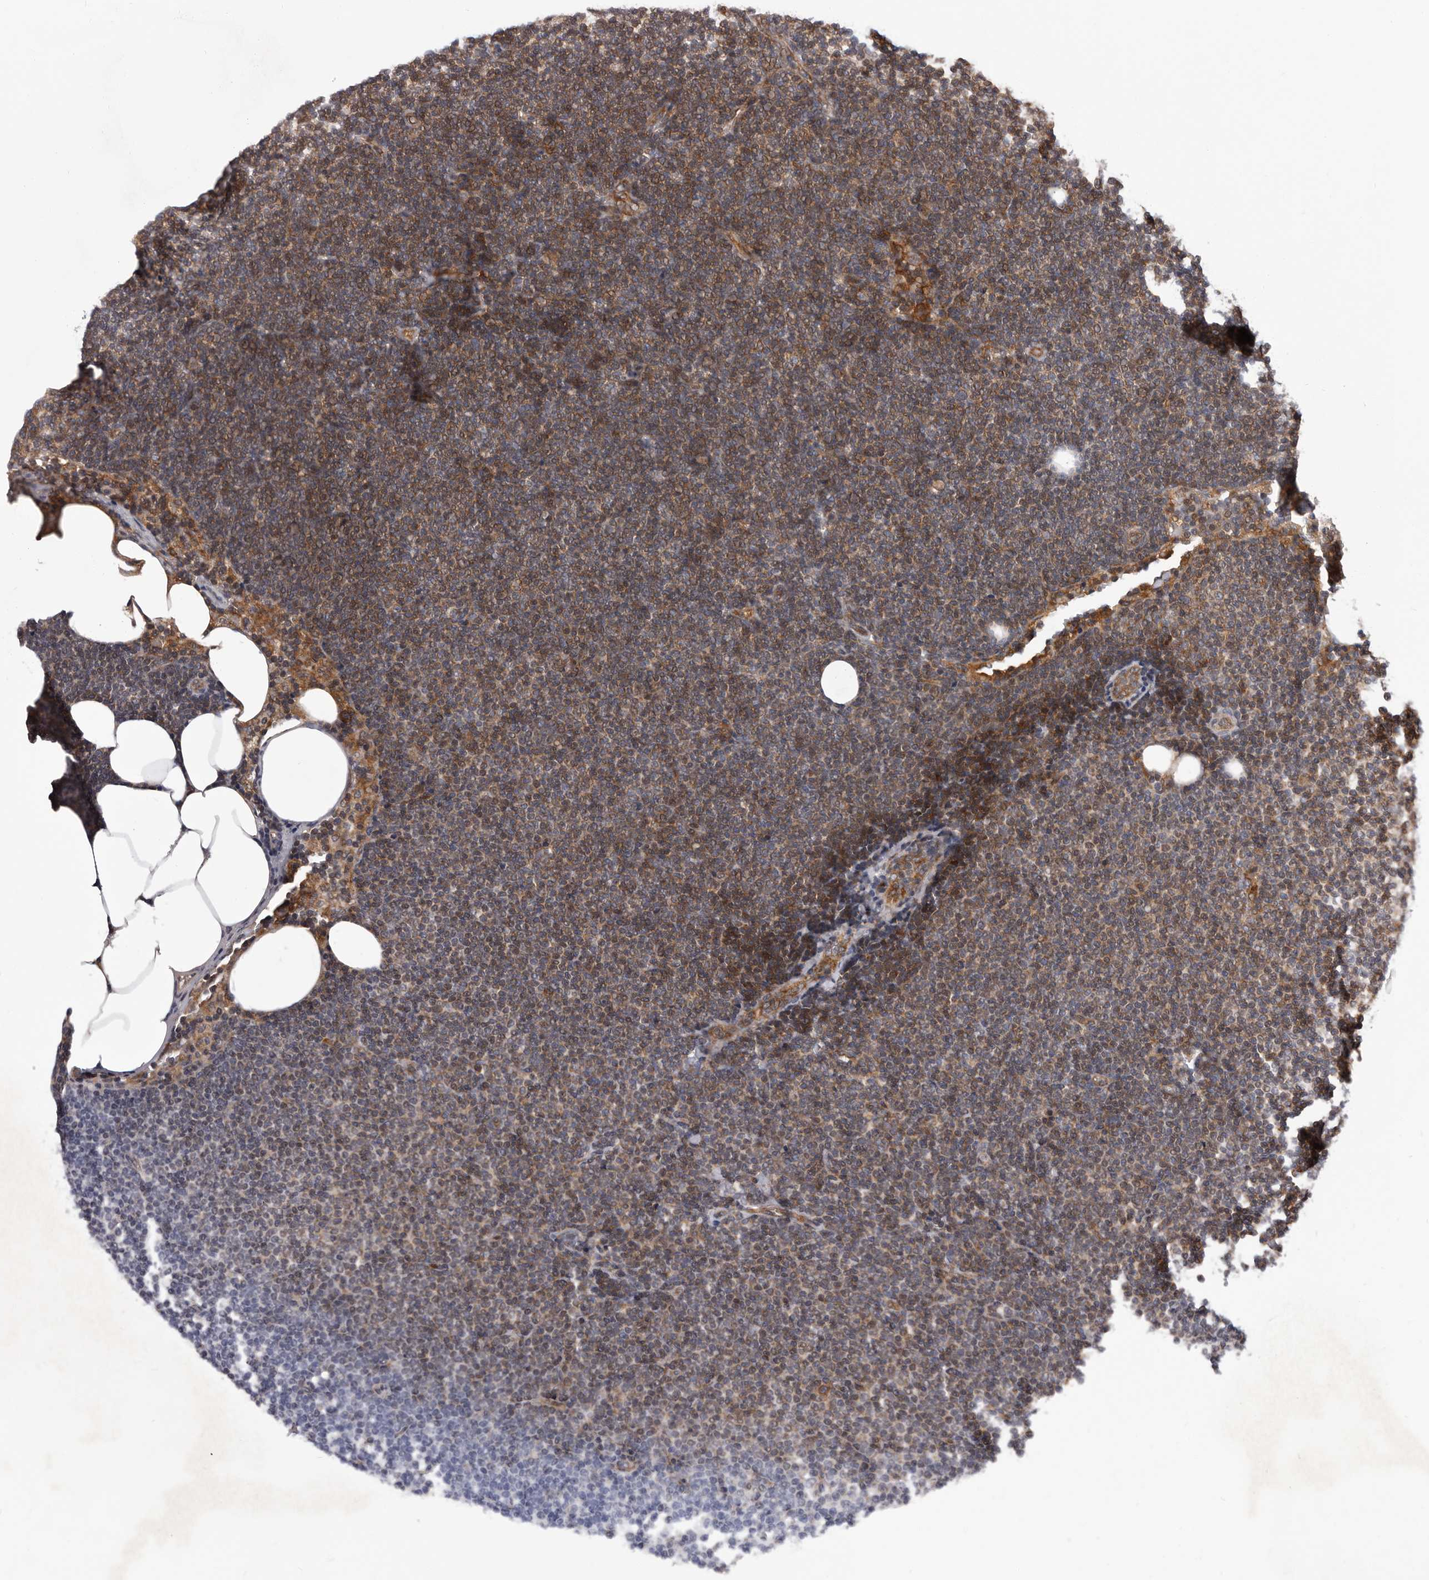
{"staining": {"intensity": "moderate", "quantity": ">75%", "location": "cytoplasmic/membranous"}, "tissue": "lymphoma", "cell_type": "Tumor cells", "image_type": "cancer", "snomed": [{"axis": "morphology", "description": "Malignant lymphoma, non-Hodgkin's type, Low grade"}, {"axis": "topography", "description": "Lymph node"}], "caption": "DAB immunohistochemical staining of human malignant lymphoma, non-Hodgkin's type (low-grade) displays moderate cytoplasmic/membranous protein staining in about >75% of tumor cells.", "gene": "VPS37A", "patient": {"sex": "female", "age": 53}}